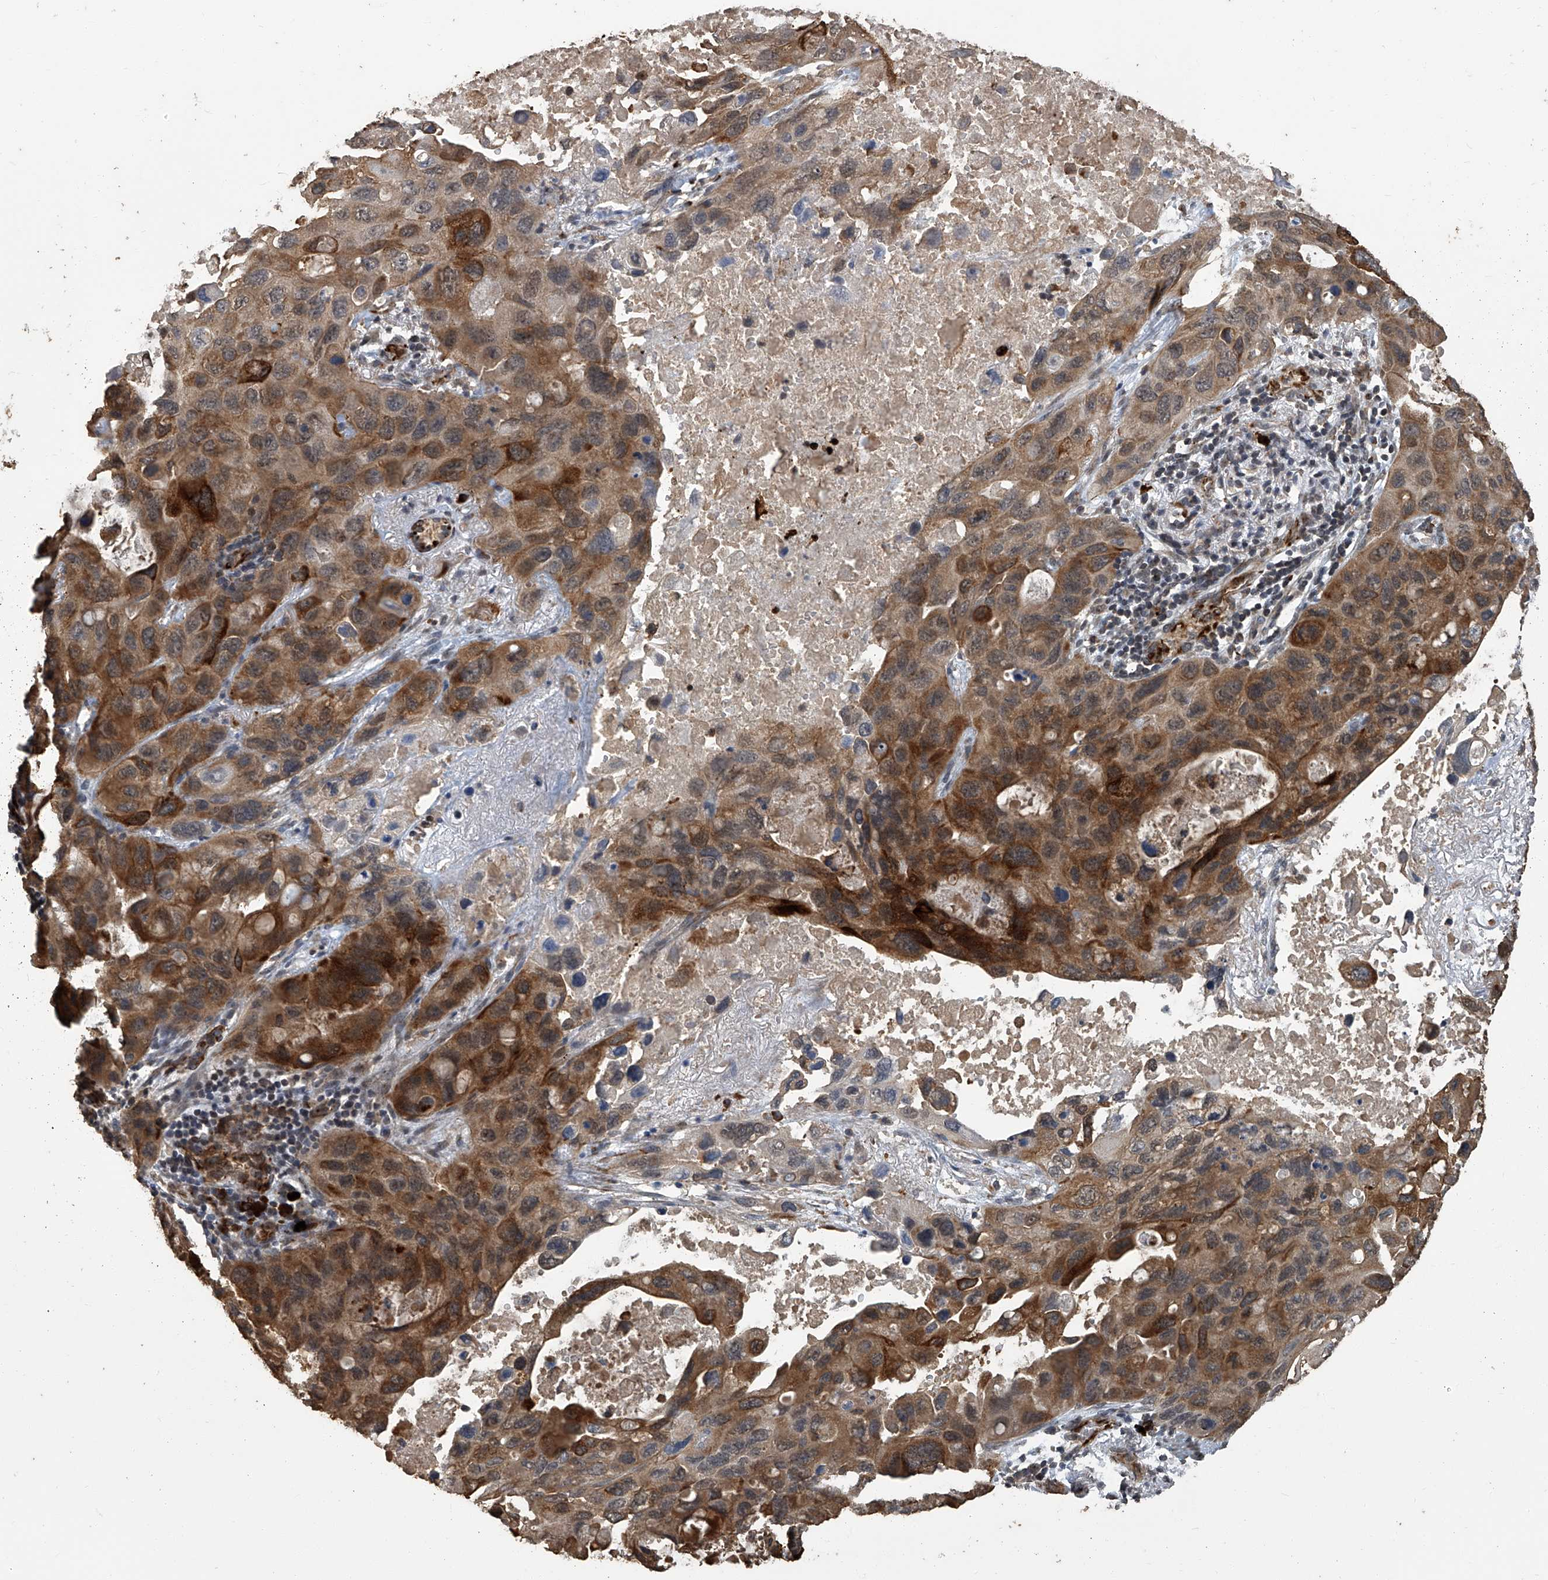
{"staining": {"intensity": "strong", "quantity": "25%-75%", "location": "cytoplasmic/membranous"}, "tissue": "lung cancer", "cell_type": "Tumor cells", "image_type": "cancer", "snomed": [{"axis": "morphology", "description": "Squamous cell carcinoma, NOS"}, {"axis": "topography", "description": "Lung"}], "caption": "Lung squamous cell carcinoma was stained to show a protein in brown. There is high levels of strong cytoplasmic/membranous expression in about 25%-75% of tumor cells. (DAB (3,3'-diaminobenzidine) IHC with brightfield microscopy, high magnification).", "gene": "GPR132", "patient": {"sex": "female", "age": 73}}